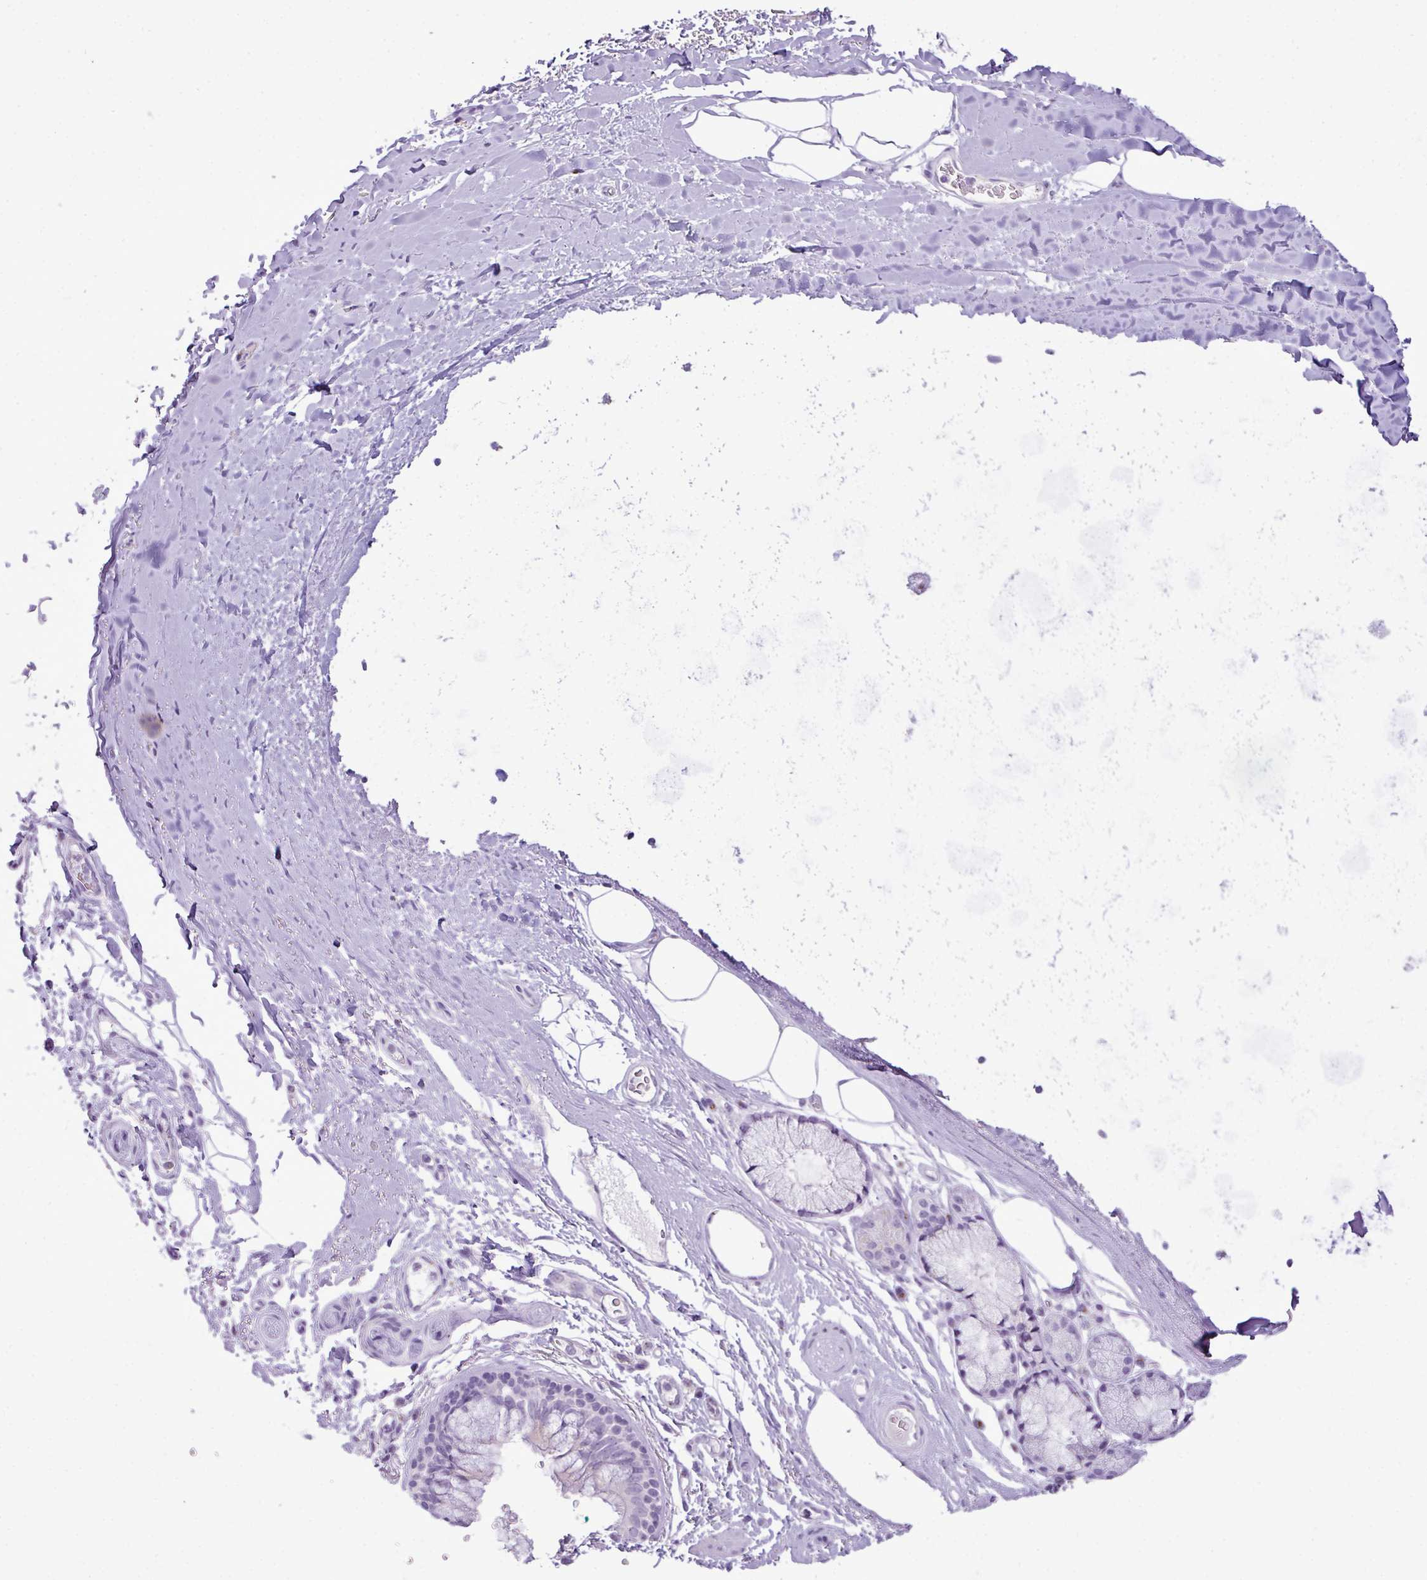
{"staining": {"intensity": "negative", "quantity": "none", "location": "none"}, "tissue": "adipose tissue", "cell_type": "Adipocytes", "image_type": "normal", "snomed": [{"axis": "morphology", "description": "Normal tissue, NOS"}, {"axis": "topography", "description": "Cartilage tissue"}, {"axis": "topography", "description": "Bronchus"}], "caption": "A histopathology image of adipose tissue stained for a protein exhibits no brown staining in adipocytes. The staining is performed using DAB (3,3'-diaminobenzidine) brown chromogen with nuclei counter-stained in using hematoxylin.", "gene": "FAM43A", "patient": {"sex": "female", "age": 72}}